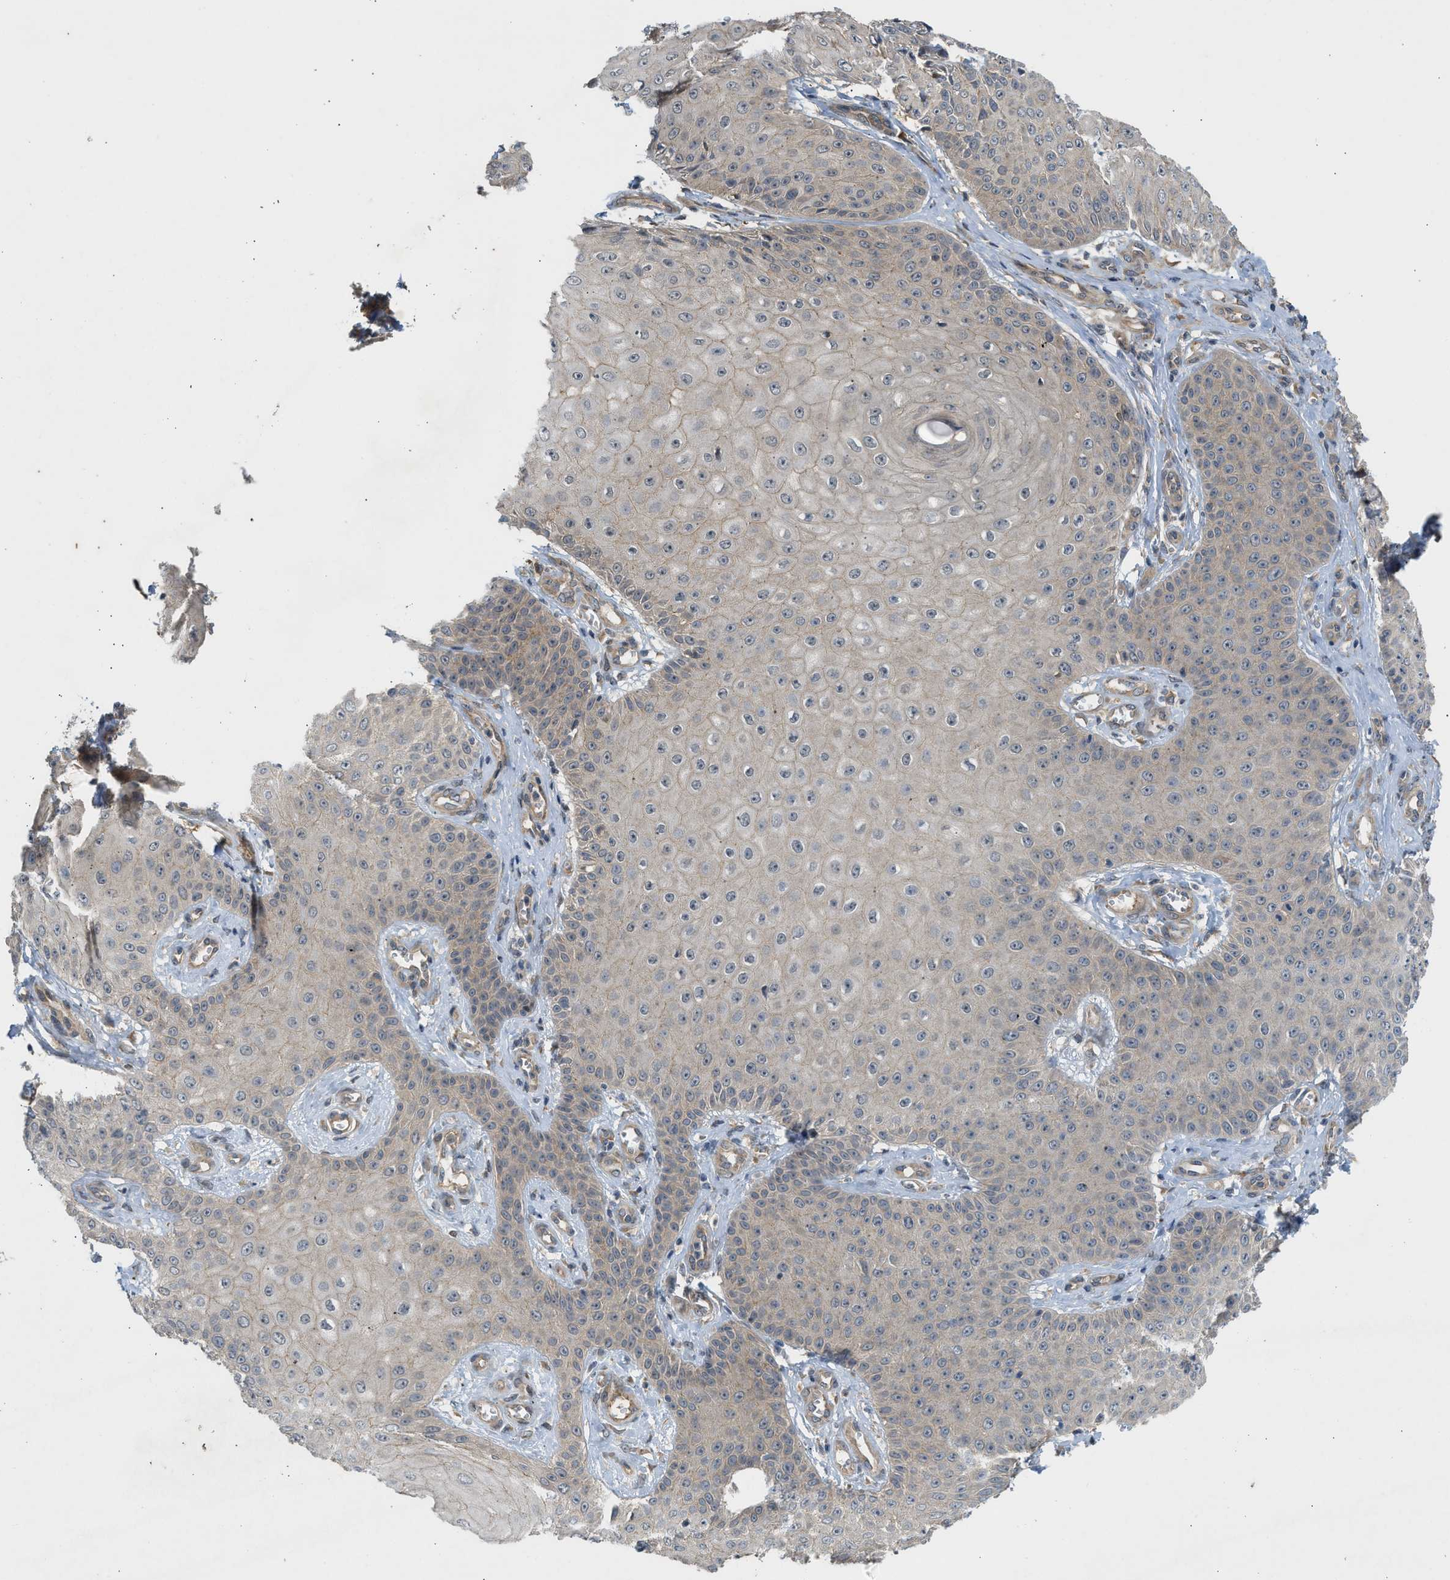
{"staining": {"intensity": "weak", "quantity": "<25%", "location": "cytoplasmic/membranous,nuclear"}, "tissue": "skin cancer", "cell_type": "Tumor cells", "image_type": "cancer", "snomed": [{"axis": "morphology", "description": "Squamous cell carcinoma, NOS"}, {"axis": "topography", "description": "Skin"}], "caption": "The photomicrograph exhibits no staining of tumor cells in skin cancer (squamous cell carcinoma).", "gene": "ADCY8", "patient": {"sex": "male", "age": 74}}